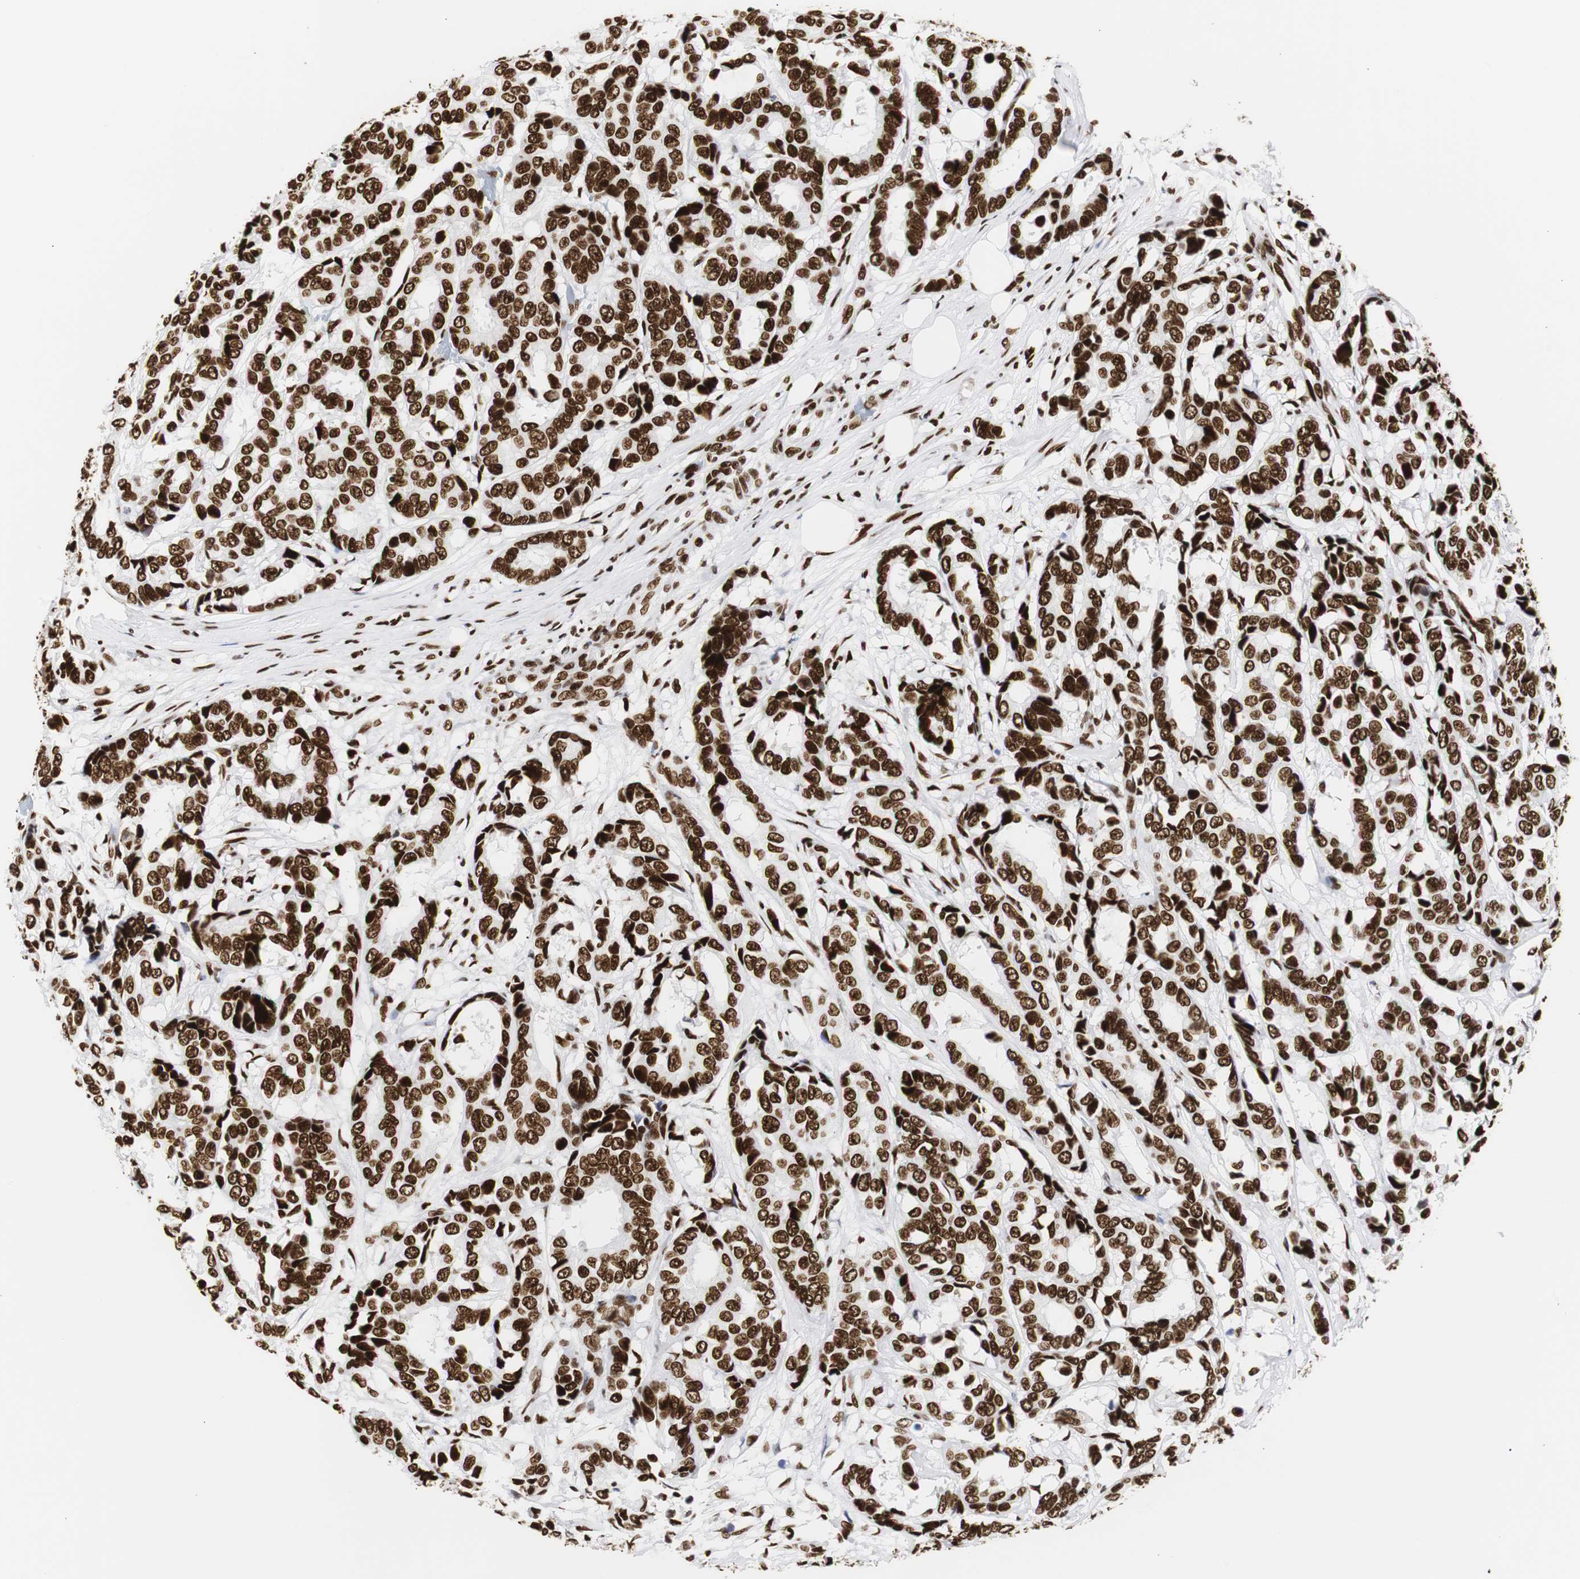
{"staining": {"intensity": "strong", "quantity": ">75%", "location": "nuclear"}, "tissue": "breast cancer", "cell_type": "Tumor cells", "image_type": "cancer", "snomed": [{"axis": "morphology", "description": "Duct carcinoma"}, {"axis": "topography", "description": "Breast"}], "caption": "The photomicrograph shows immunohistochemical staining of breast cancer. There is strong nuclear positivity is appreciated in approximately >75% of tumor cells. The staining was performed using DAB, with brown indicating positive protein expression. Nuclei are stained blue with hematoxylin.", "gene": "HNRNPH2", "patient": {"sex": "female", "age": 87}}